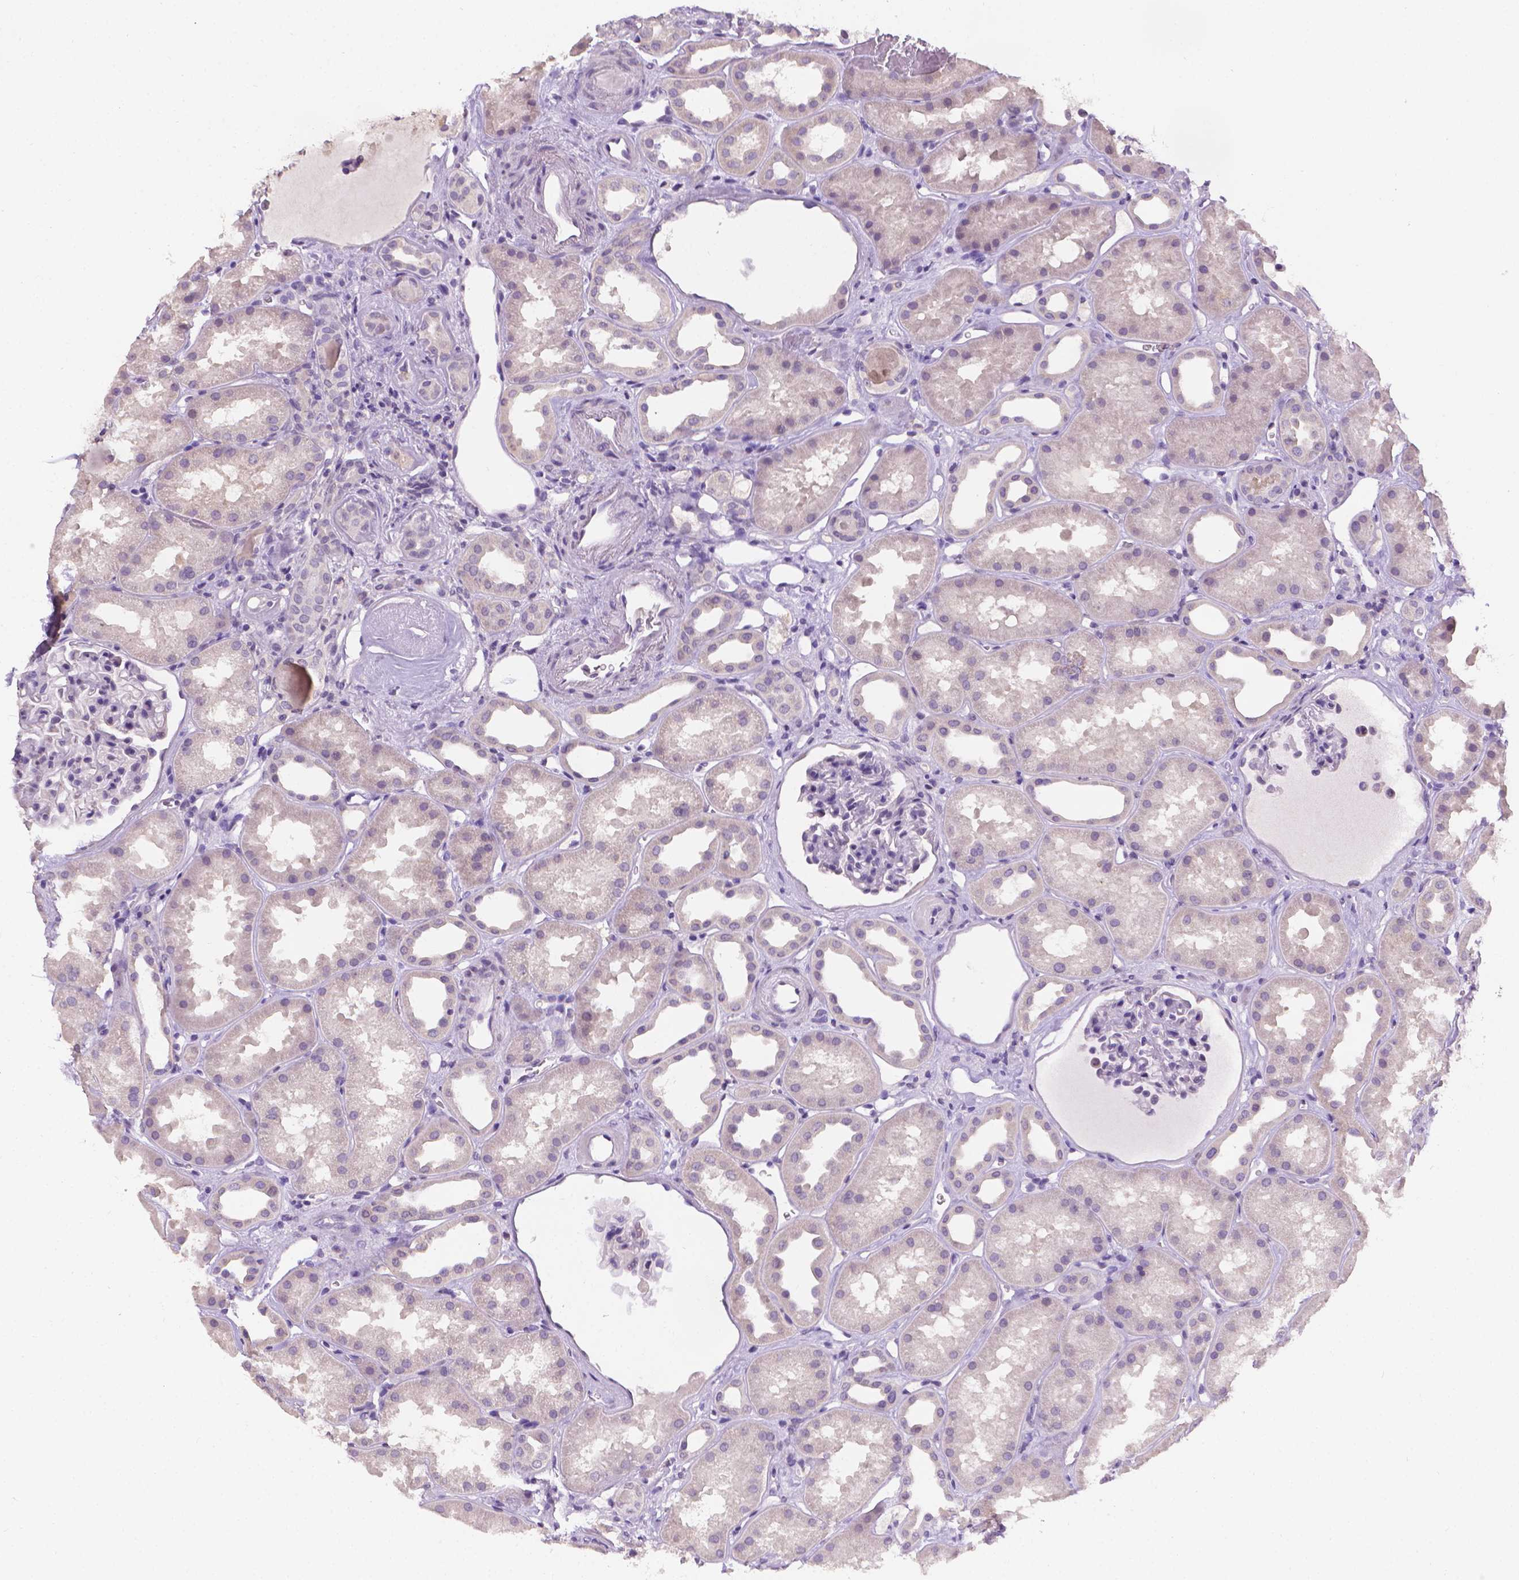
{"staining": {"intensity": "negative", "quantity": "none", "location": "none"}, "tissue": "kidney", "cell_type": "Cells in glomeruli", "image_type": "normal", "snomed": [{"axis": "morphology", "description": "Normal tissue, NOS"}, {"axis": "topography", "description": "Kidney"}], "caption": "DAB (3,3'-diaminobenzidine) immunohistochemical staining of normal human kidney shows no significant staining in cells in glomeruli. (DAB (3,3'-diaminobenzidine) immunohistochemistry, high magnification).", "gene": "FASN", "patient": {"sex": "male", "age": 61}}